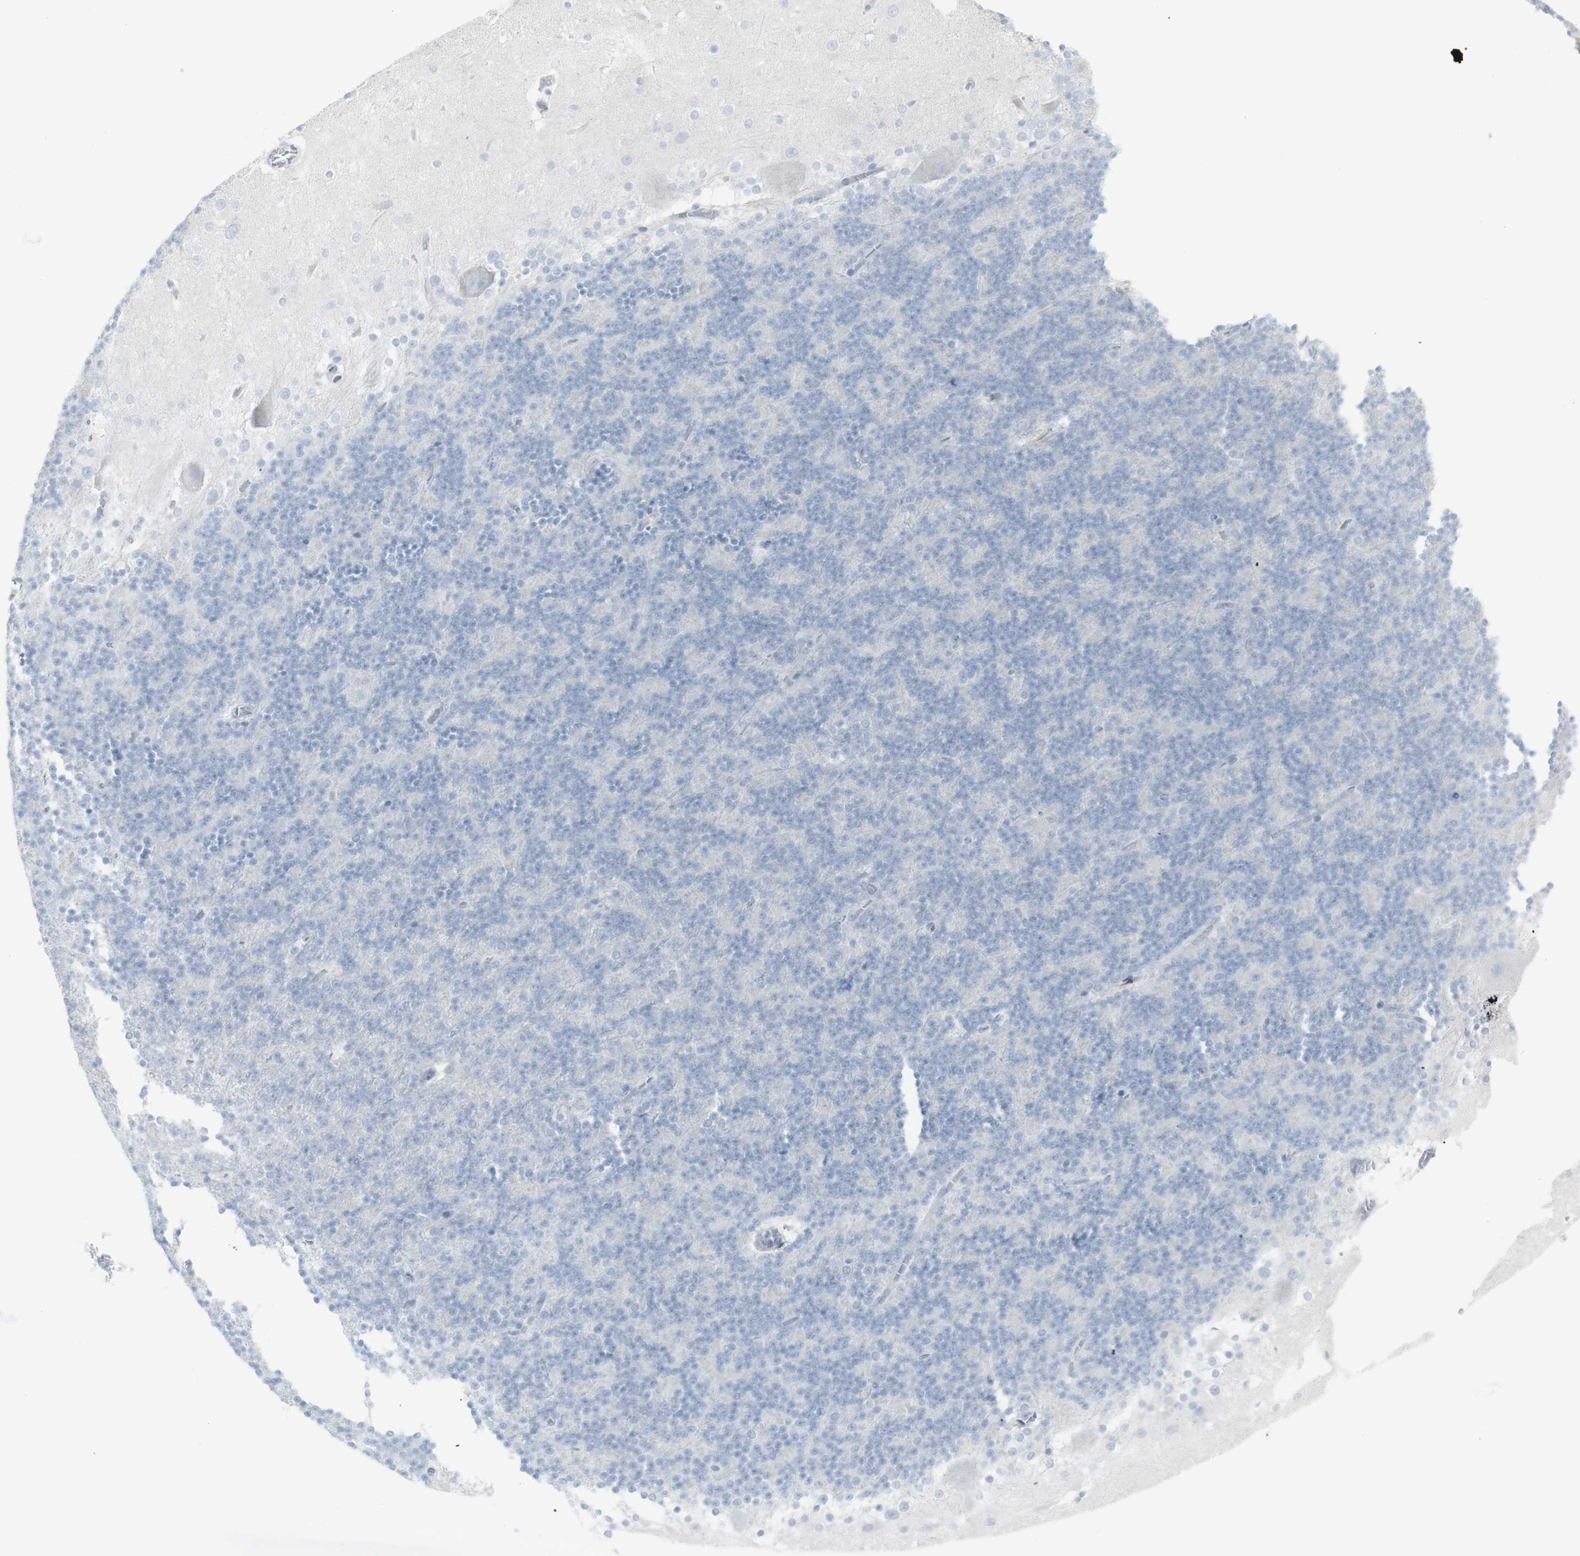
{"staining": {"intensity": "negative", "quantity": "none", "location": "none"}, "tissue": "cerebellum", "cell_type": "Cells in granular layer", "image_type": "normal", "snomed": [{"axis": "morphology", "description": "Normal tissue, NOS"}, {"axis": "topography", "description": "Cerebellum"}], "caption": "Immunohistochemistry histopathology image of unremarkable cerebellum: human cerebellum stained with DAB (3,3'-diaminobenzidine) demonstrates no significant protein expression in cells in granular layer. The staining is performed using DAB brown chromogen with nuclei counter-stained in using hematoxylin.", "gene": "CD247", "patient": {"sex": "female", "age": 19}}